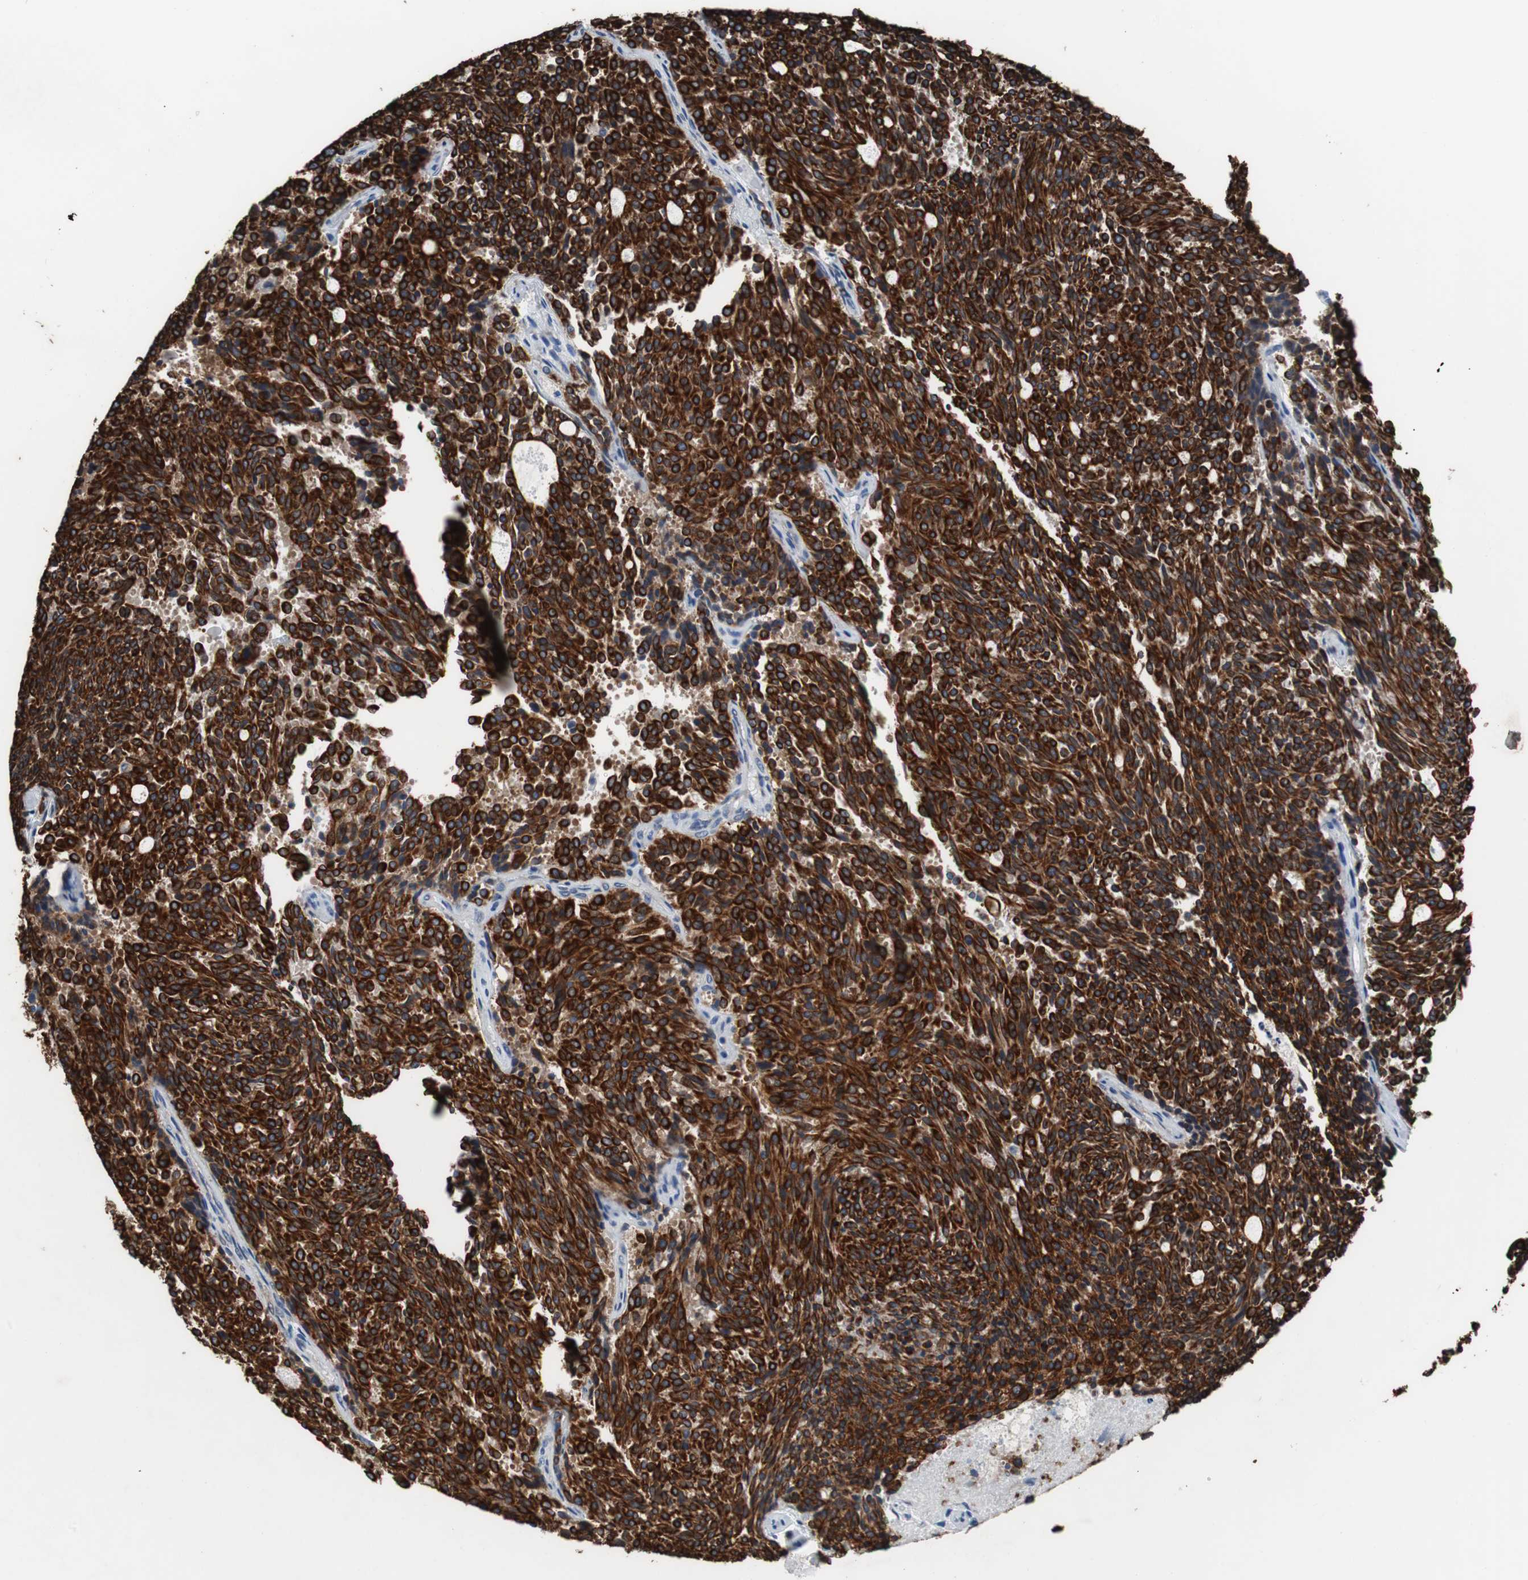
{"staining": {"intensity": "strong", "quantity": ">75%", "location": "cytoplasmic/membranous"}, "tissue": "carcinoid", "cell_type": "Tumor cells", "image_type": "cancer", "snomed": [{"axis": "morphology", "description": "Carcinoid, malignant, NOS"}, {"axis": "topography", "description": "Pancreas"}], "caption": "Strong cytoplasmic/membranous protein staining is seen in about >75% of tumor cells in carcinoid.", "gene": "USP10", "patient": {"sex": "female", "age": 54}}